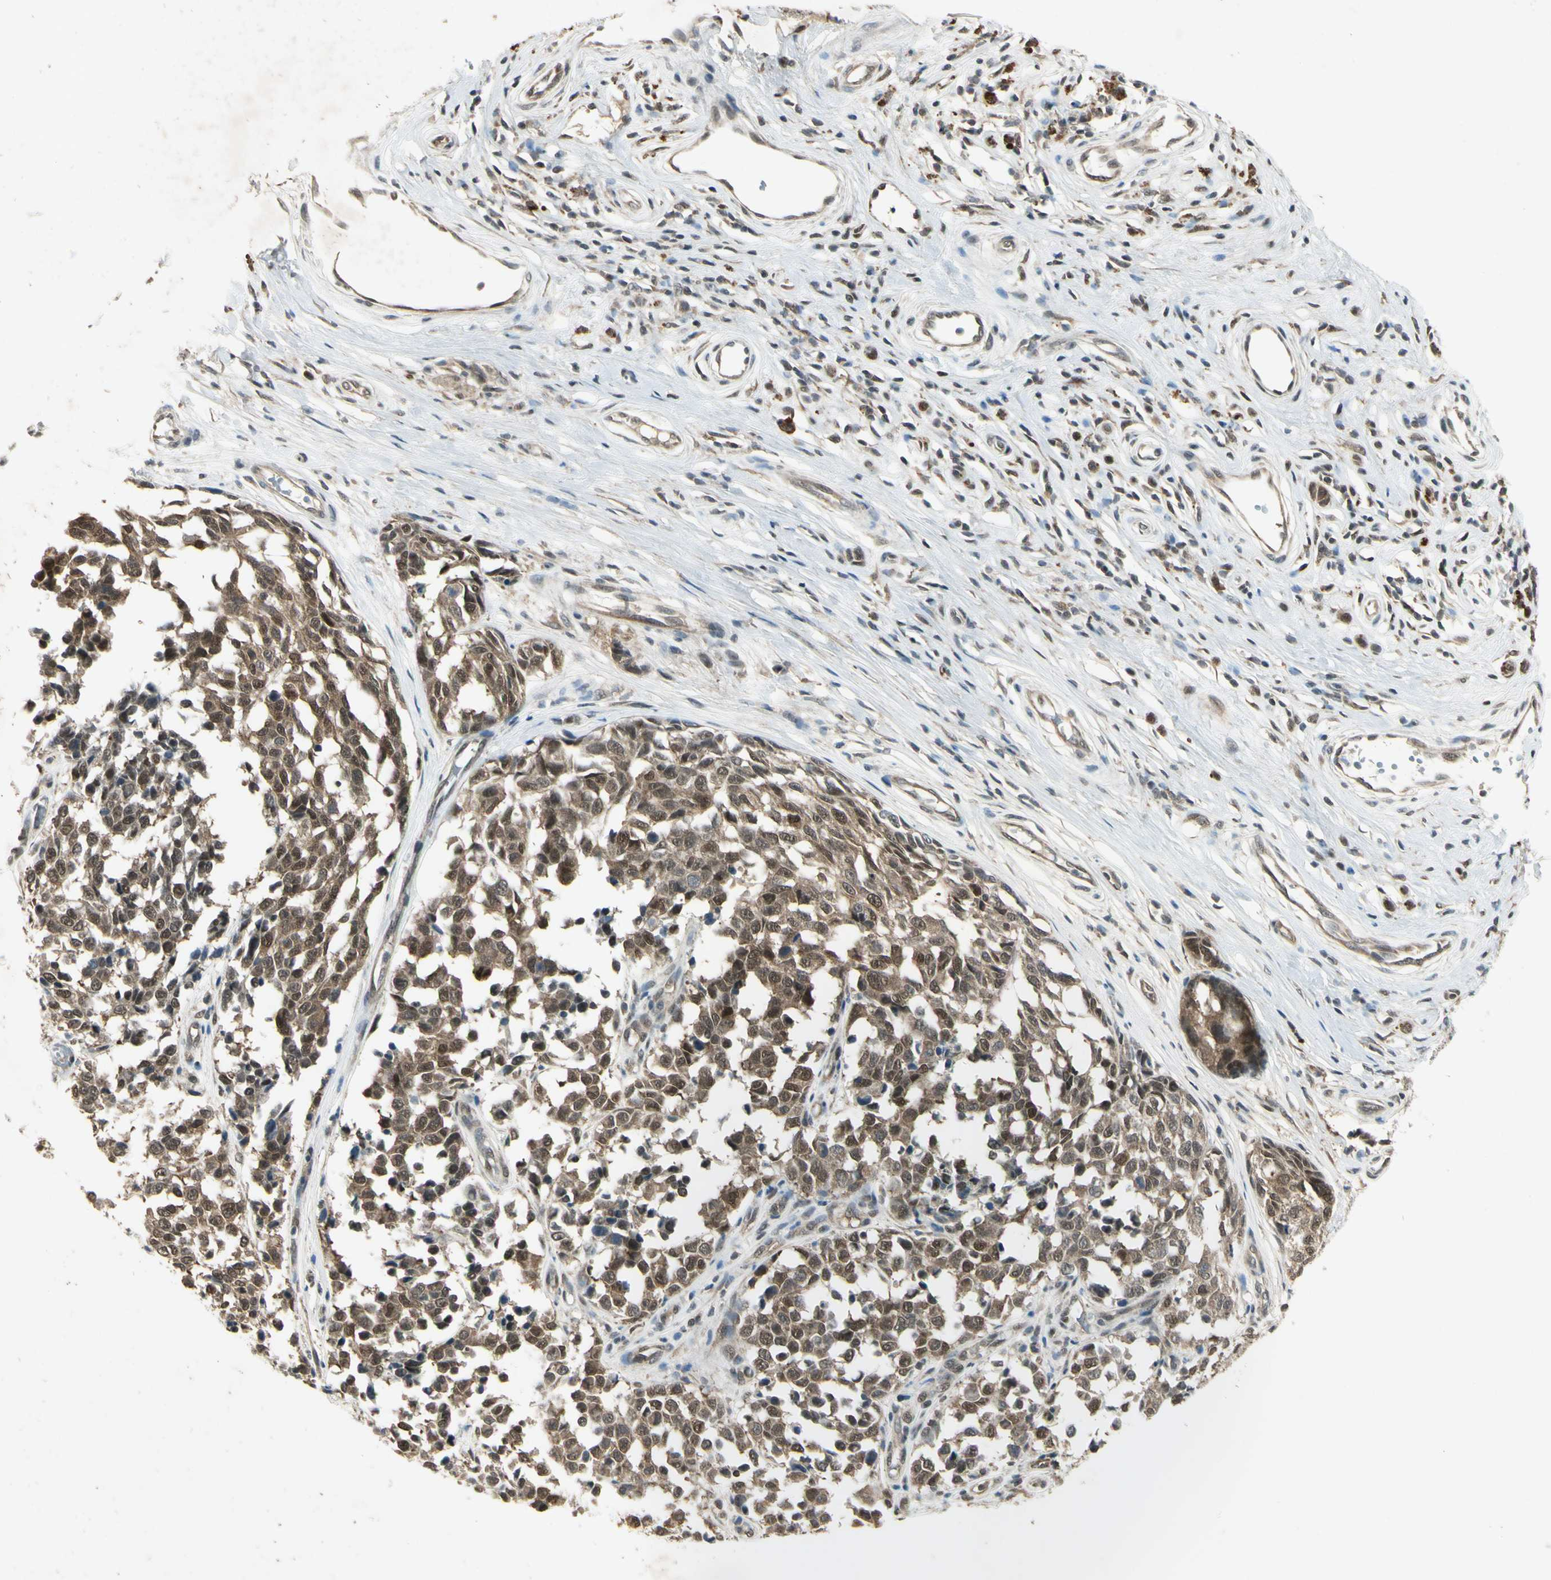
{"staining": {"intensity": "moderate", "quantity": ">75%", "location": "cytoplasmic/membranous,nuclear"}, "tissue": "melanoma", "cell_type": "Tumor cells", "image_type": "cancer", "snomed": [{"axis": "morphology", "description": "Malignant melanoma, NOS"}, {"axis": "topography", "description": "Skin"}], "caption": "An immunohistochemistry histopathology image of neoplastic tissue is shown. Protein staining in brown shows moderate cytoplasmic/membranous and nuclear positivity in malignant melanoma within tumor cells.", "gene": "PSMD5", "patient": {"sex": "female", "age": 64}}